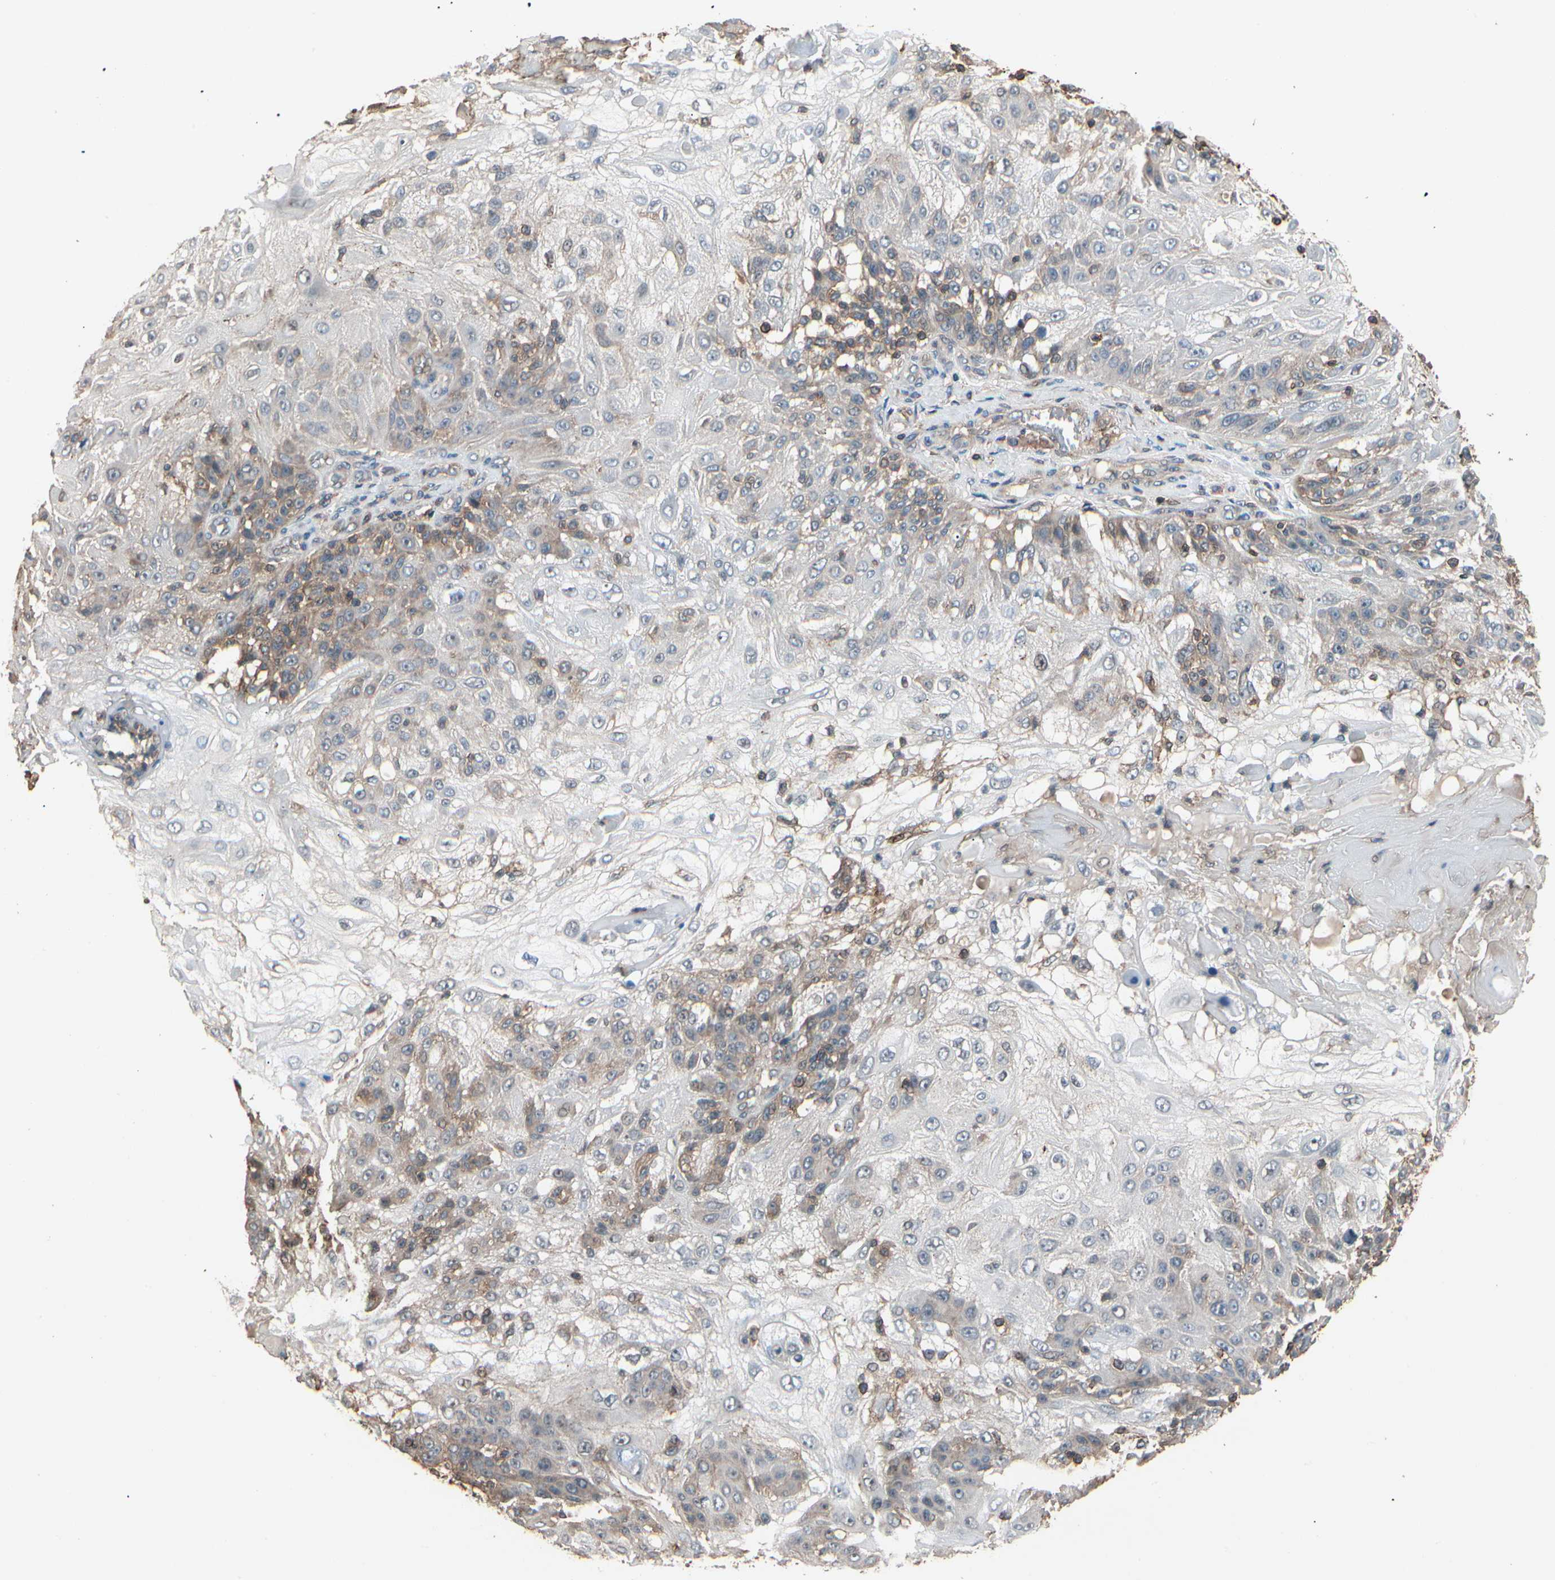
{"staining": {"intensity": "weak", "quantity": "25%-75%", "location": "cytoplasmic/membranous"}, "tissue": "skin cancer", "cell_type": "Tumor cells", "image_type": "cancer", "snomed": [{"axis": "morphology", "description": "Normal tissue, NOS"}, {"axis": "morphology", "description": "Squamous cell carcinoma, NOS"}, {"axis": "topography", "description": "Skin"}], "caption": "A low amount of weak cytoplasmic/membranous positivity is appreciated in about 25%-75% of tumor cells in skin cancer (squamous cell carcinoma) tissue.", "gene": "MAPK13", "patient": {"sex": "female", "age": 83}}